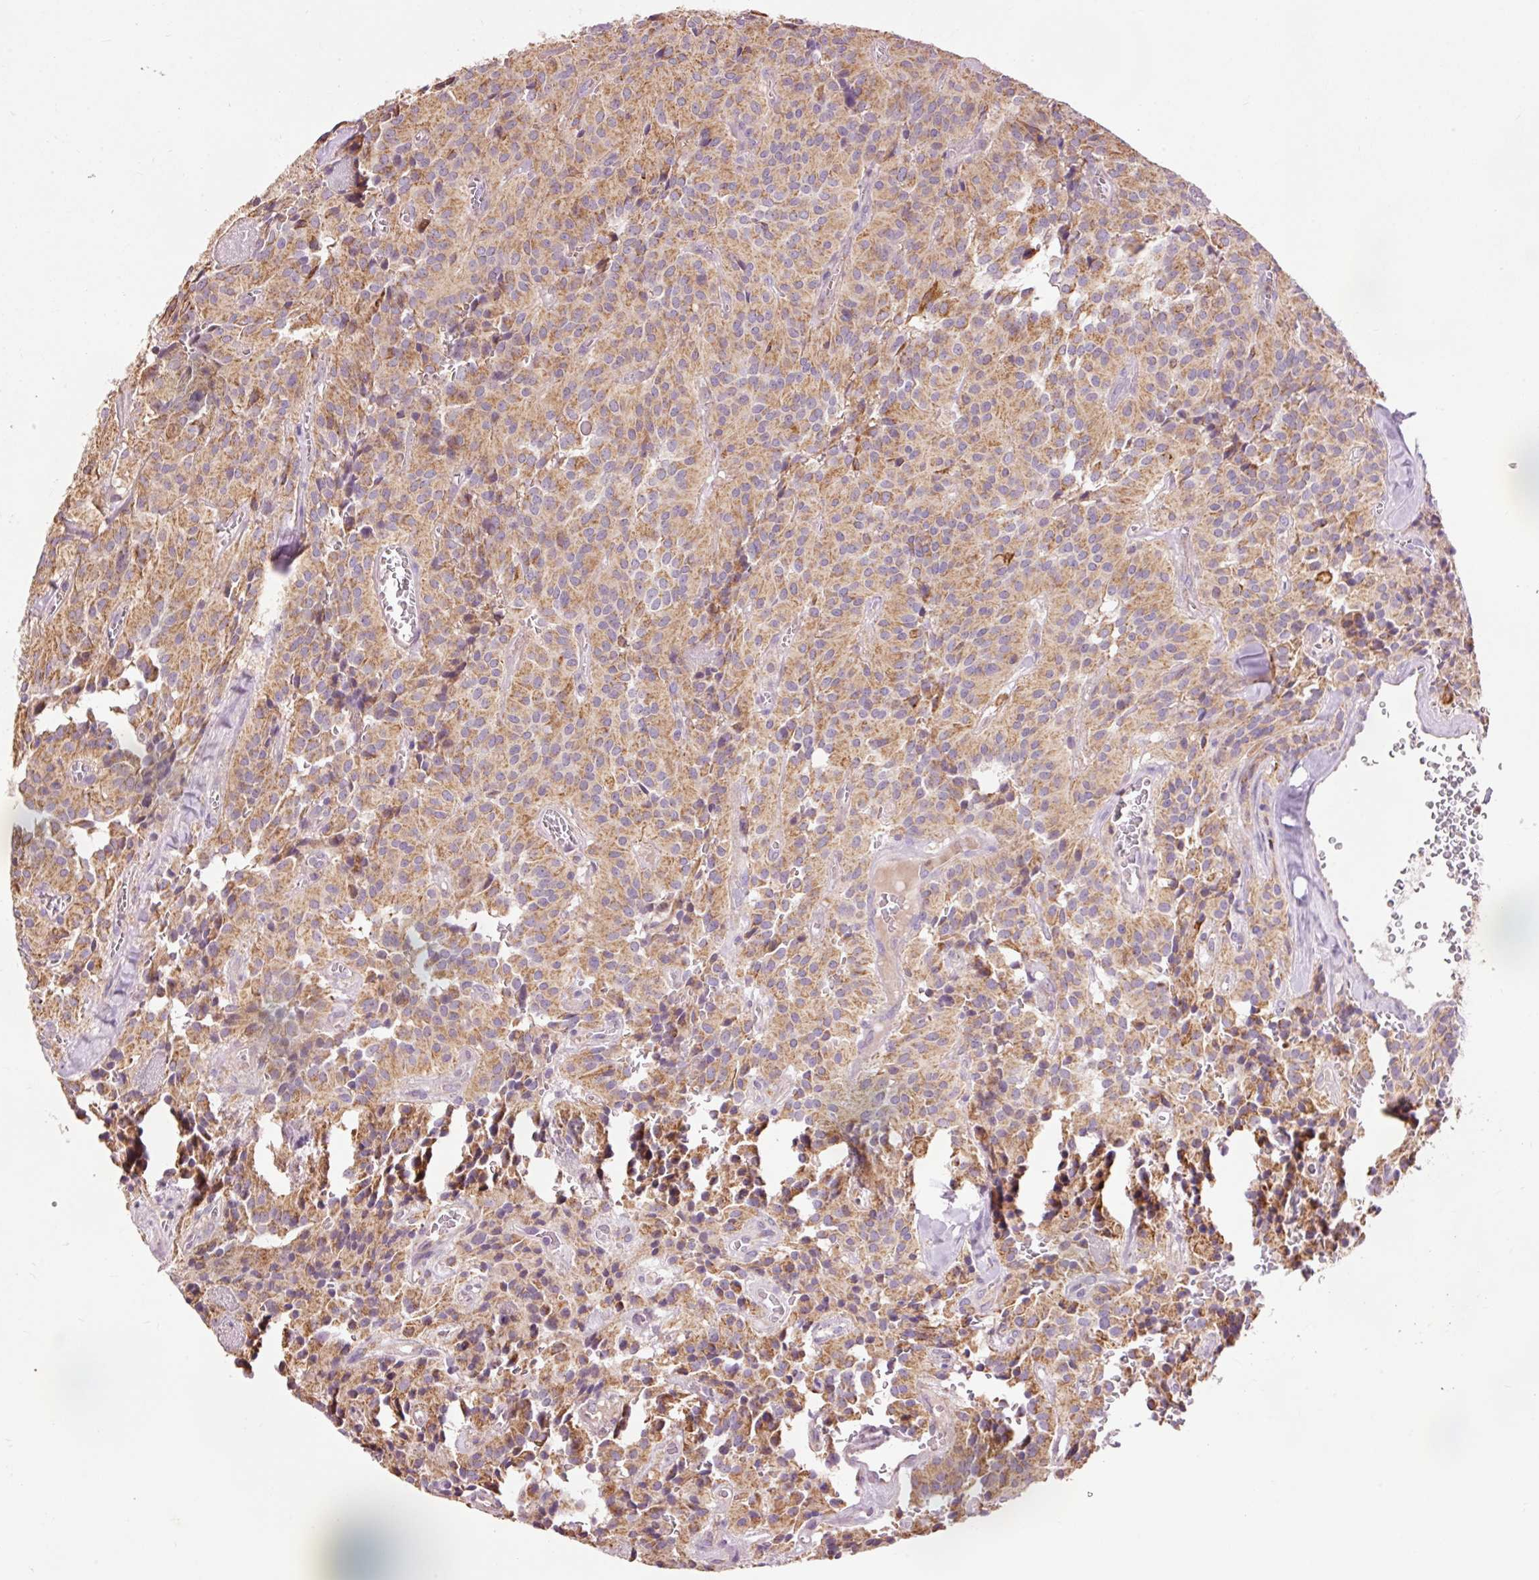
{"staining": {"intensity": "moderate", "quantity": ">75%", "location": "cytoplasmic/membranous"}, "tissue": "glioma", "cell_type": "Tumor cells", "image_type": "cancer", "snomed": [{"axis": "morphology", "description": "Glioma, malignant, Low grade"}, {"axis": "topography", "description": "Brain"}], "caption": "Immunohistochemistry (IHC) photomicrograph of human malignant glioma (low-grade) stained for a protein (brown), which exhibits medium levels of moderate cytoplasmic/membranous staining in approximately >75% of tumor cells.", "gene": "PRDX5", "patient": {"sex": "male", "age": 42}}